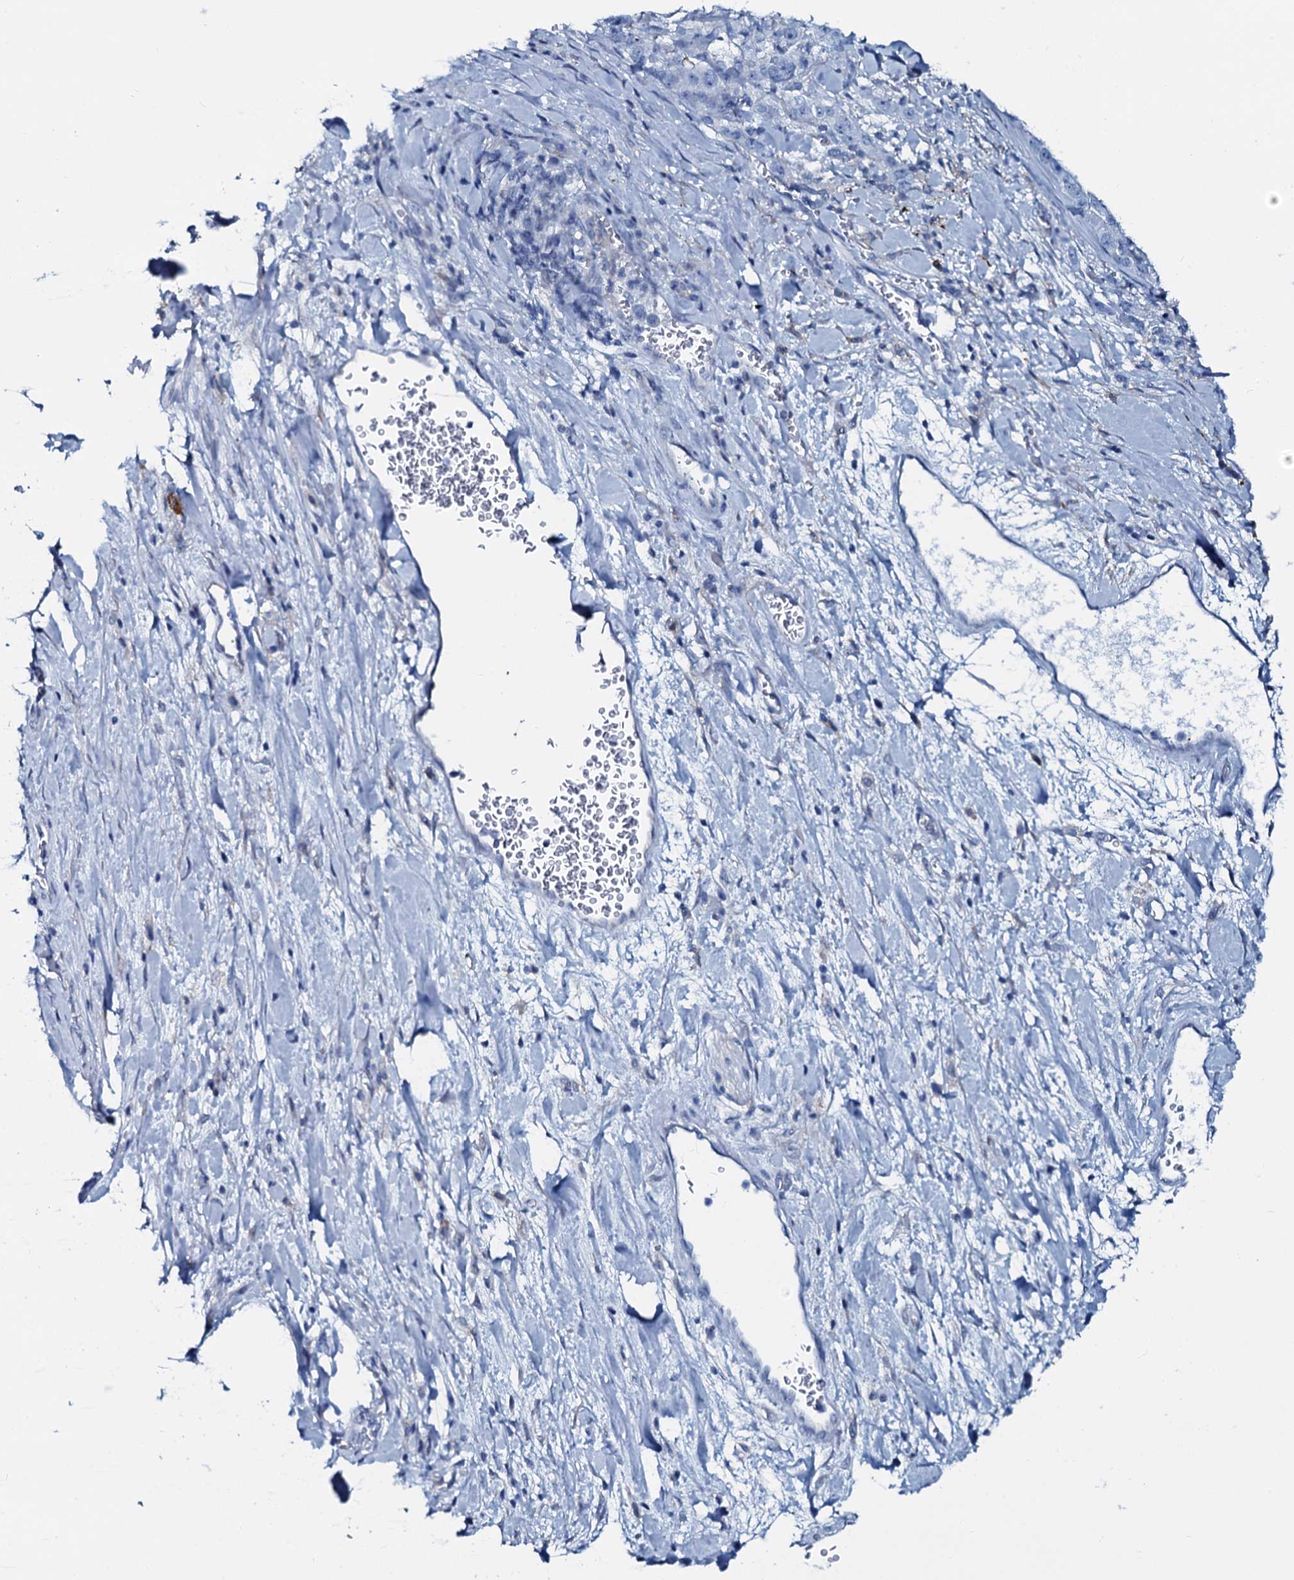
{"staining": {"intensity": "negative", "quantity": "none", "location": "none"}, "tissue": "stomach cancer", "cell_type": "Tumor cells", "image_type": "cancer", "snomed": [{"axis": "morphology", "description": "Adenocarcinoma, NOS"}, {"axis": "topography", "description": "Stomach"}], "caption": "Tumor cells are negative for protein expression in human stomach cancer. (DAB immunohistochemistry visualized using brightfield microscopy, high magnification).", "gene": "SLC4A7", "patient": {"sex": "male", "age": 48}}